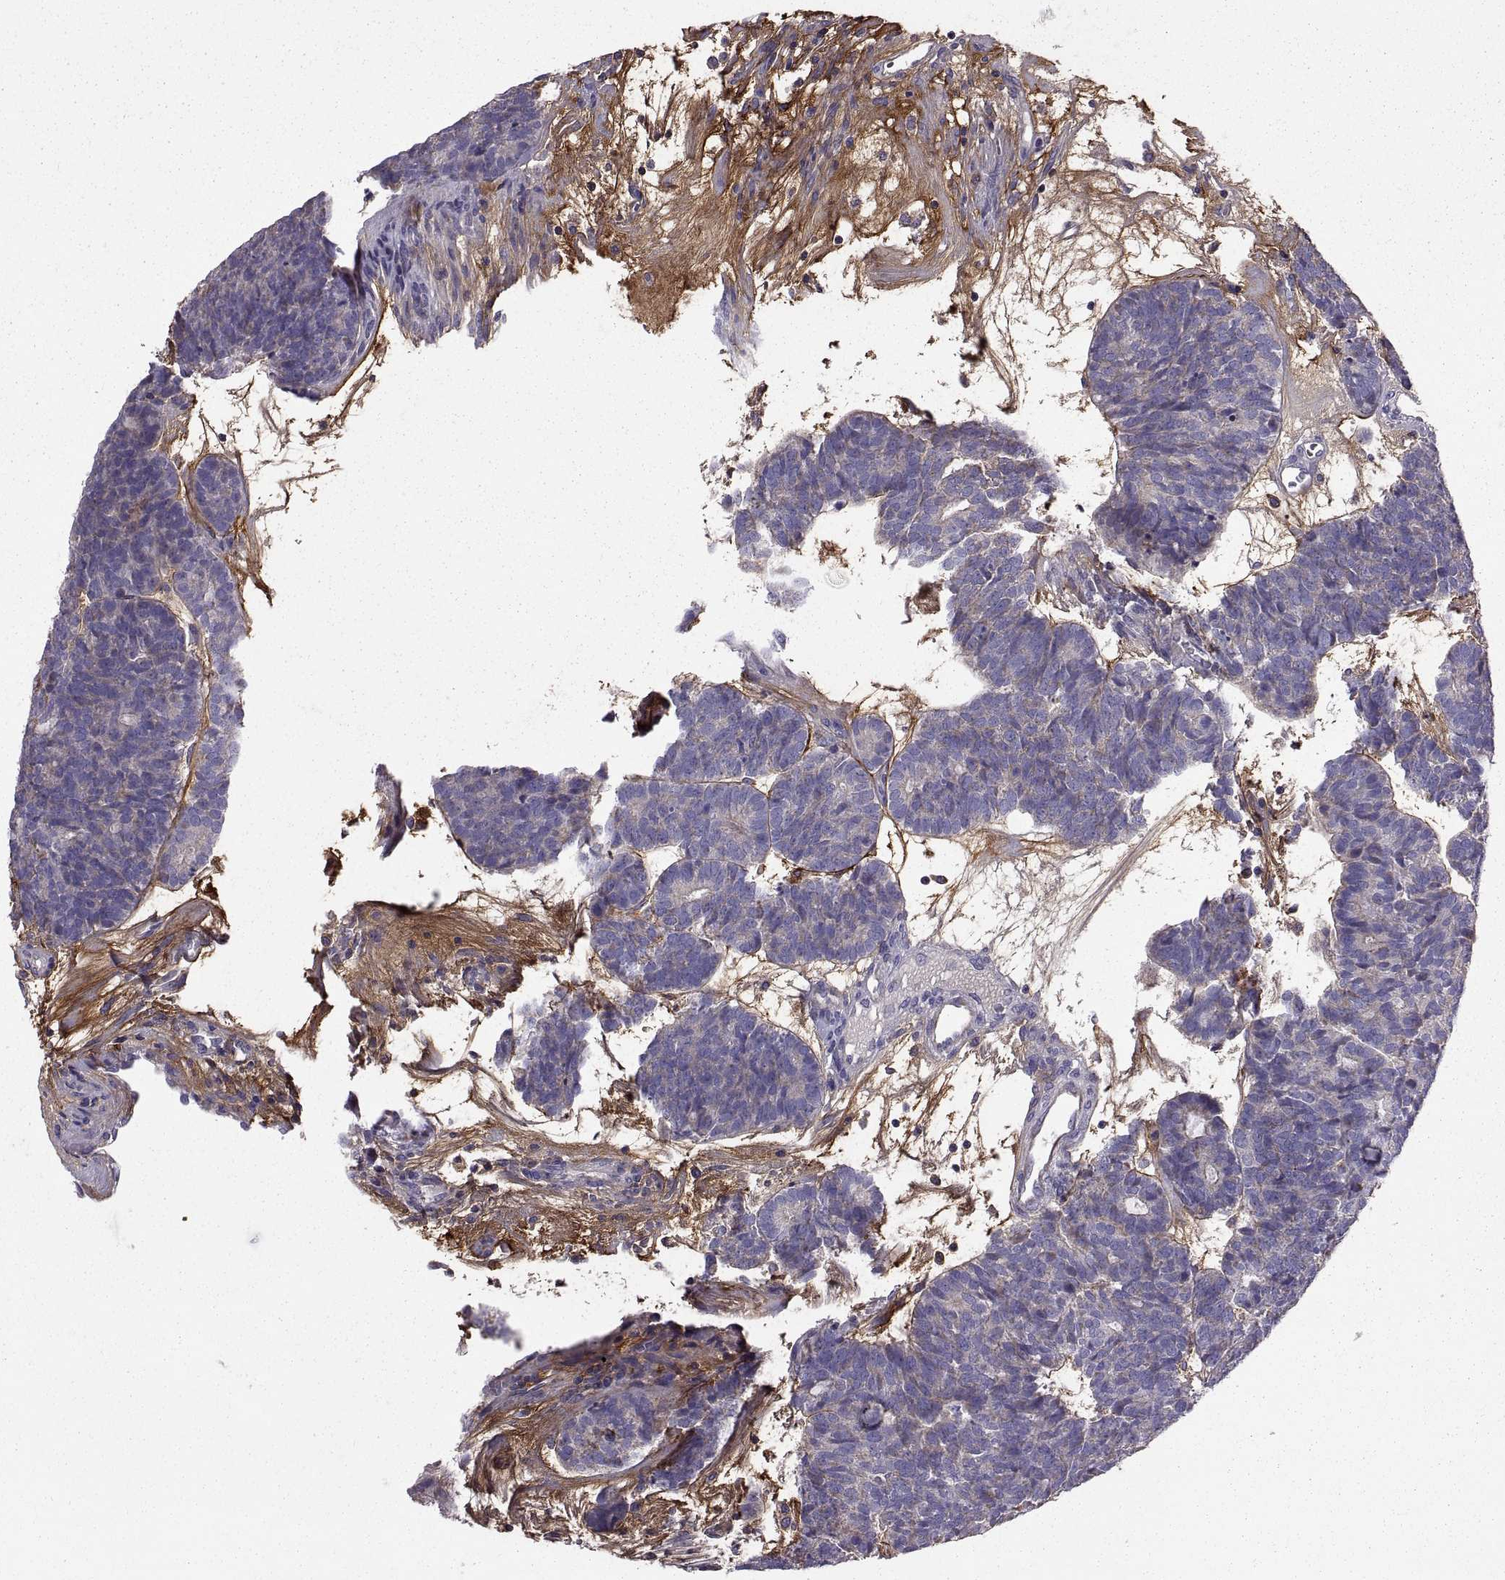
{"staining": {"intensity": "negative", "quantity": "none", "location": "none"}, "tissue": "head and neck cancer", "cell_type": "Tumor cells", "image_type": "cancer", "snomed": [{"axis": "morphology", "description": "Adenocarcinoma, NOS"}, {"axis": "topography", "description": "Head-Neck"}], "caption": "High power microscopy photomicrograph of an immunohistochemistry (IHC) micrograph of head and neck cancer (adenocarcinoma), revealing no significant expression in tumor cells. (Stains: DAB IHC with hematoxylin counter stain, Microscopy: brightfield microscopy at high magnification).", "gene": "EMILIN2", "patient": {"sex": "female", "age": 81}}